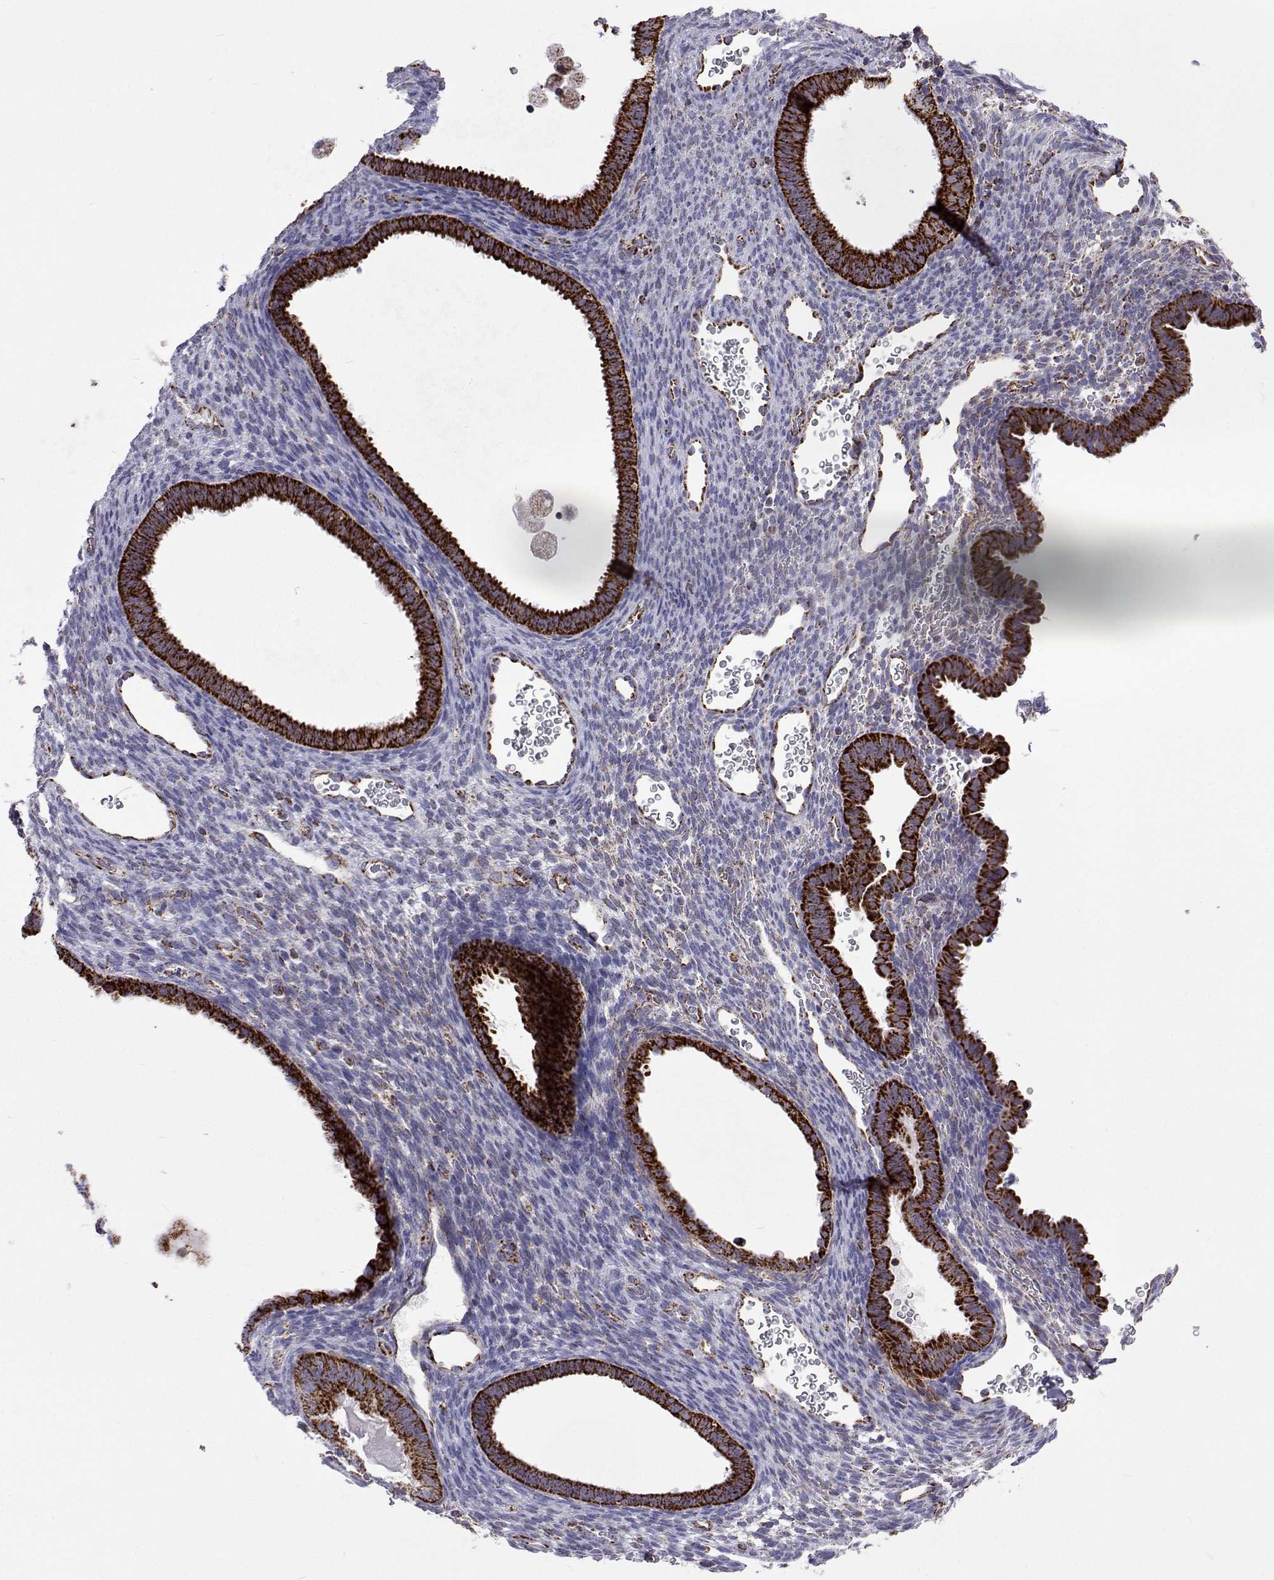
{"staining": {"intensity": "negative", "quantity": "none", "location": "none"}, "tissue": "endometrium", "cell_type": "Cells in endometrial stroma", "image_type": "normal", "snomed": [{"axis": "morphology", "description": "Normal tissue, NOS"}, {"axis": "topography", "description": "Endometrium"}], "caption": "An immunohistochemistry (IHC) histopathology image of benign endometrium is shown. There is no staining in cells in endometrial stroma of endometrium.", "gene": "MCCC2", "patient": {"sex": "female", "age": 34}}